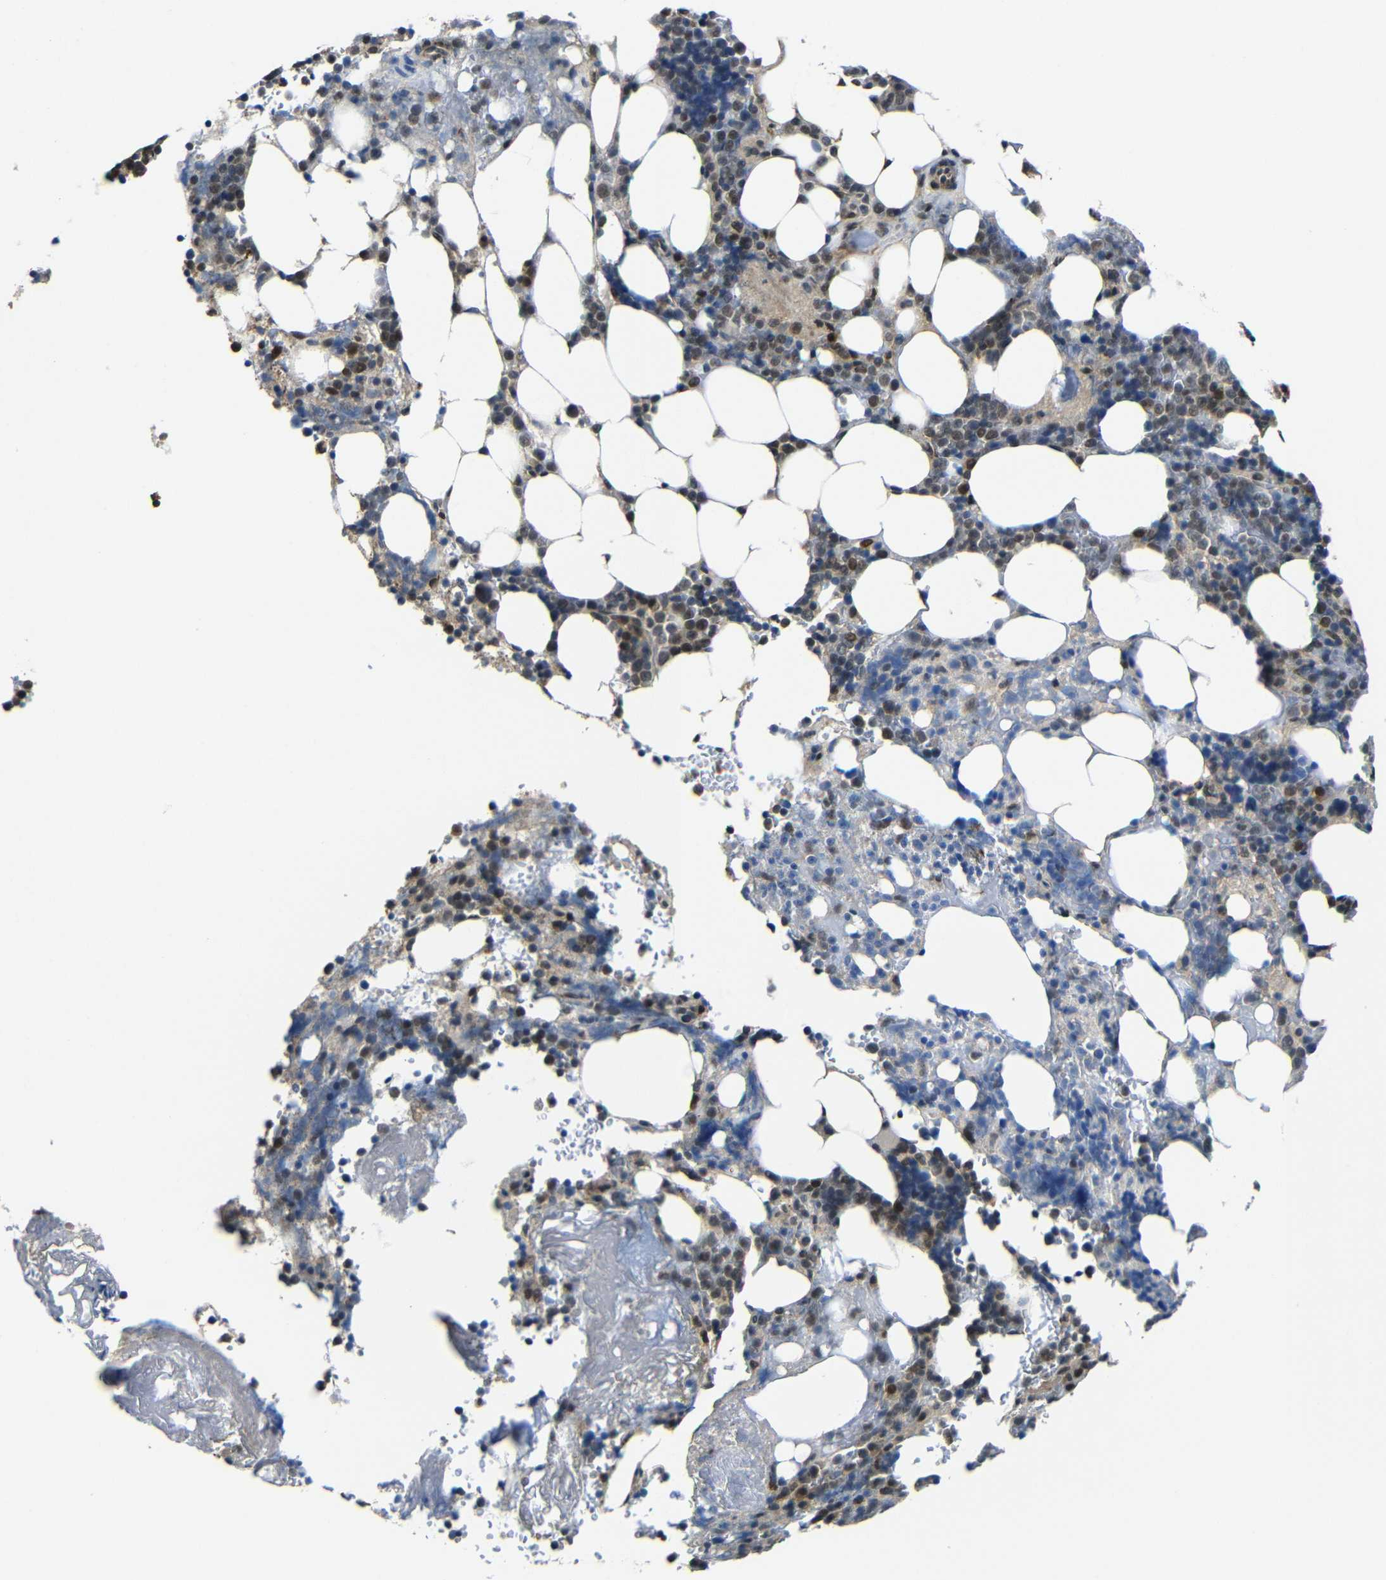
{"staining": {"intensity": "moderate", "quantity": "25%-75%", "location": "cytoplasmic/membranous,nuclear"}, "tissue": "bone marrow", "cell_type": "Hematopoietic cells", "image_type": "normal", "snomed": [{"axis": "morphology", "description": "Normal tissue, NOS"}, {"axis": "topography", "description": "Bone marrow"}], "caption": "Moderate cytoplasmic/membranous,nuclear positivity for a protein is appreciated in approximately 25%-75% of hematopoietic cells of benign bone marrow using IHC.", "gene": "FAM172A", "patient": {"sex": "female", "age": 73}}